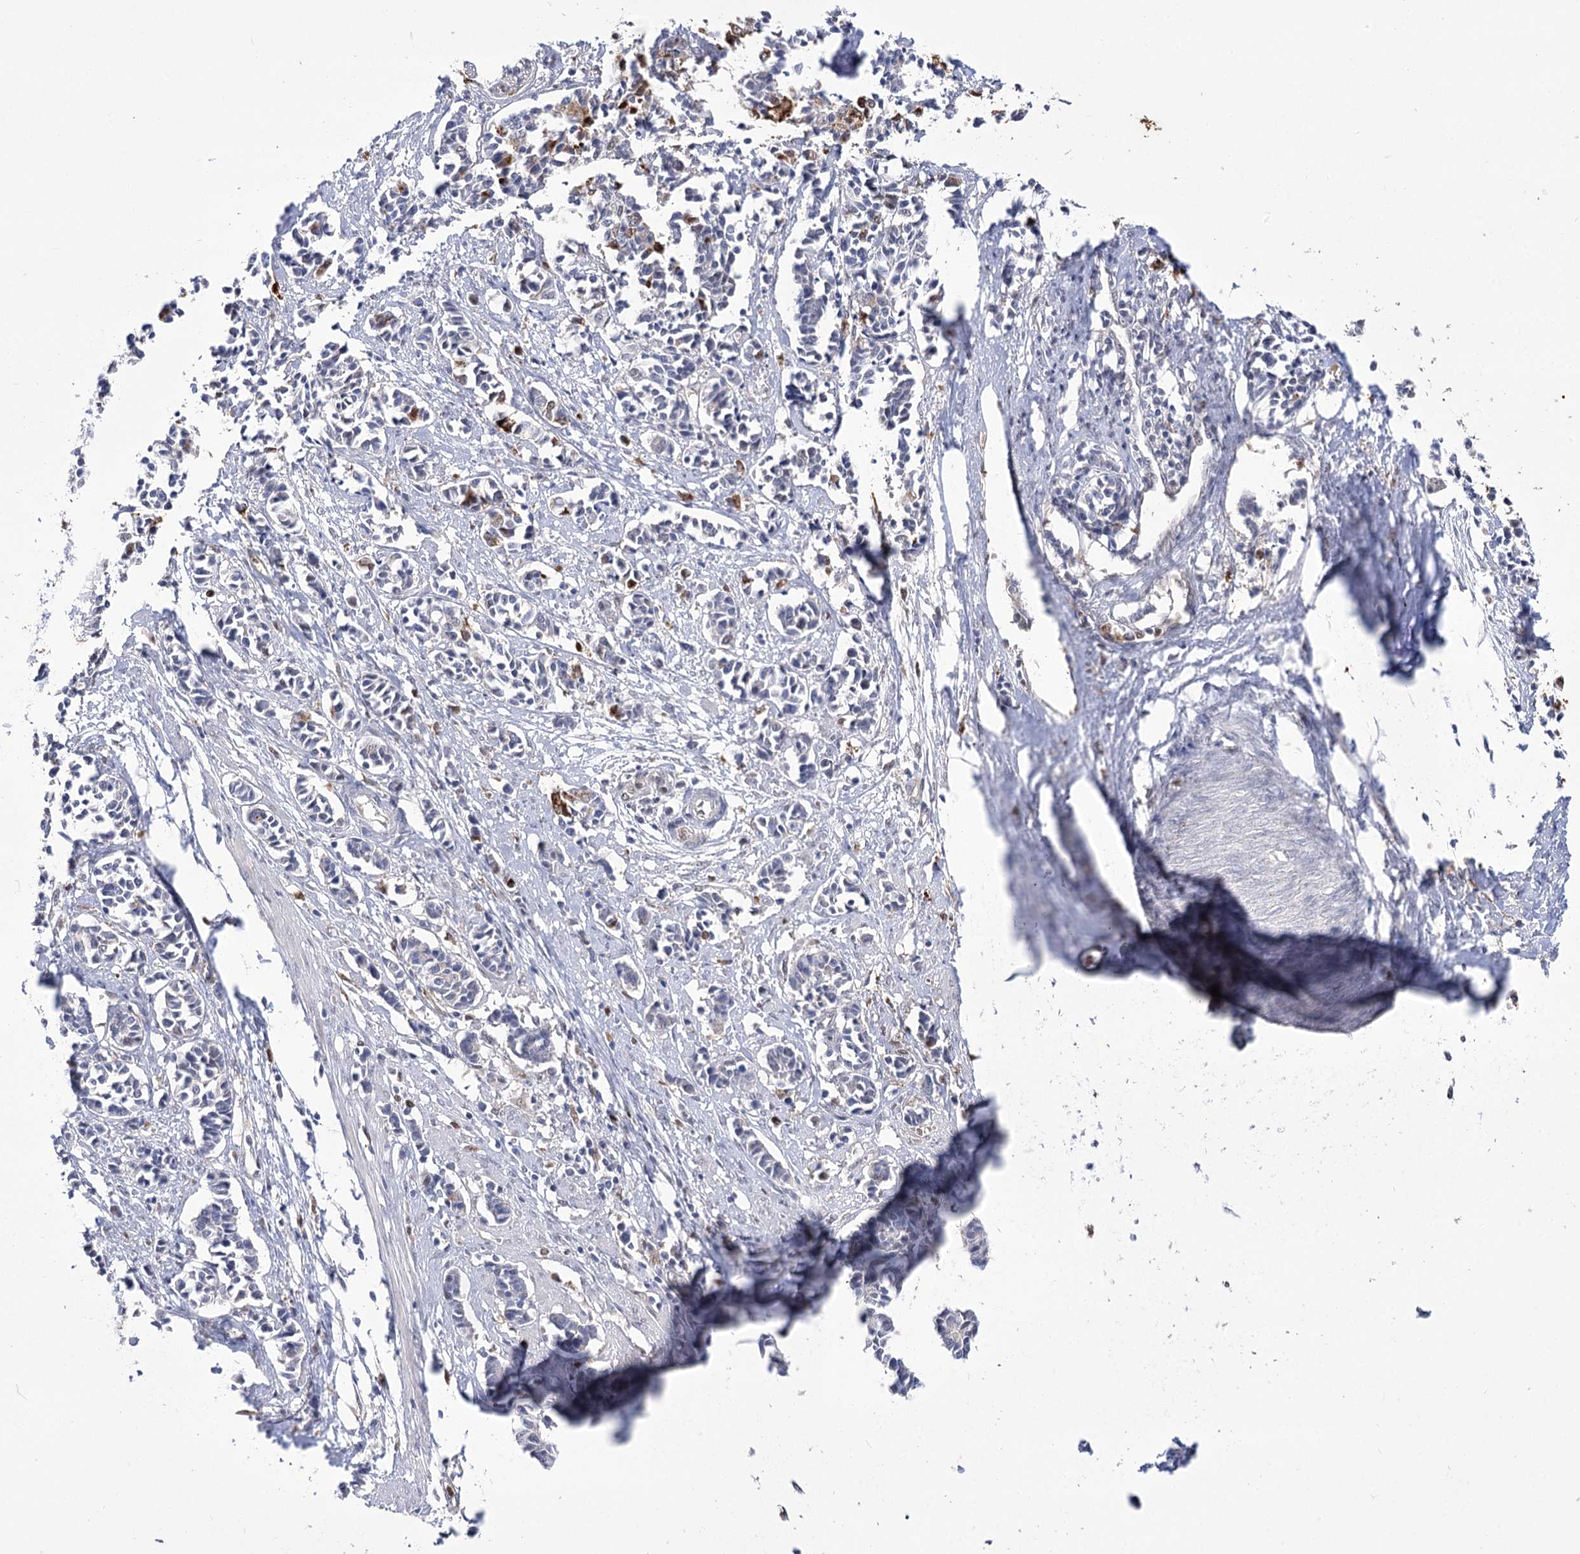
{"staining": {"intensity": "weak", "quantity": "<25%", "location": "cytoplasmic/membranous,nuclear"}, "tissue": "cervical cancer", "cell_type": "Tumor cells", "image_type": "cancer", "snomed": [{"axis": "morphology", "description": "Normal tissue, NOS"}, {"axis": "morphology", "description": "Squamous cell carcinoma, NOS"}, {"axis": "topography", "description": "Cervix"}], "caption": "This is an immunohistochemistry micrograph of human cervical cancer. There is no expression in tumor cells.", "gene": "SIAE", "patient": {"sex": "female", "age": 35}}